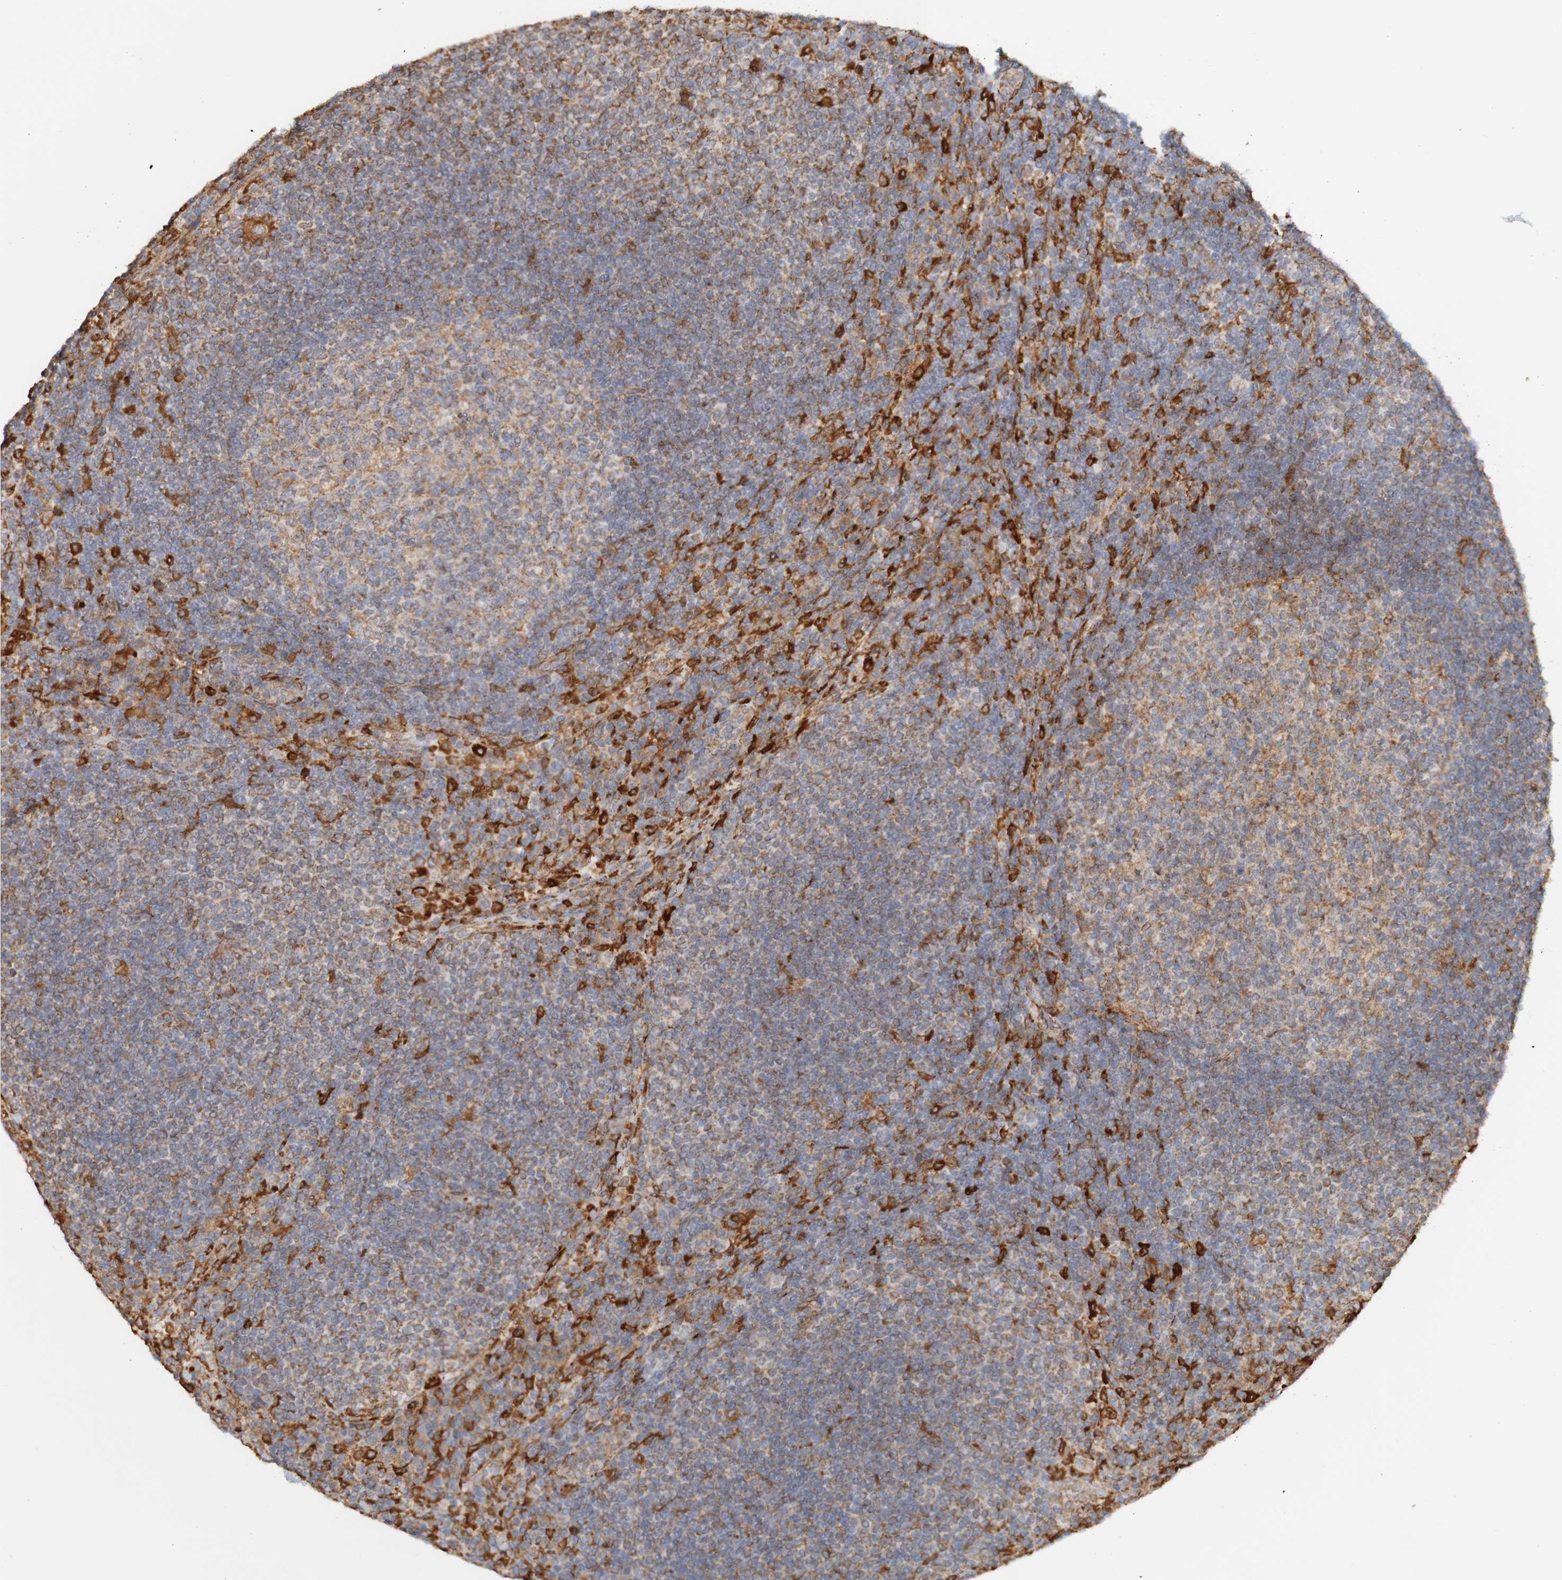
{"staining": {"intensity": "moderate", "quantity": "<25%", "location": "cytoplasmic/membranous"}, "tissue": "lymph node", "cell_type": "Germinal center cells", "image_type": "normal", "snomed": [{"axis": "morphology", "description": "Normal tissue, NOS"}, {"axis": "topography", "description": "Lymph node"}], "caption": "Immunohistochemistry of unremarkable human lymph node displays low levels of moderate cytoplasmic/membranous expression in about <25% of germinal center cells.", "gene": "PDIA3", "patient": {"sex": "female", "age": 53}}